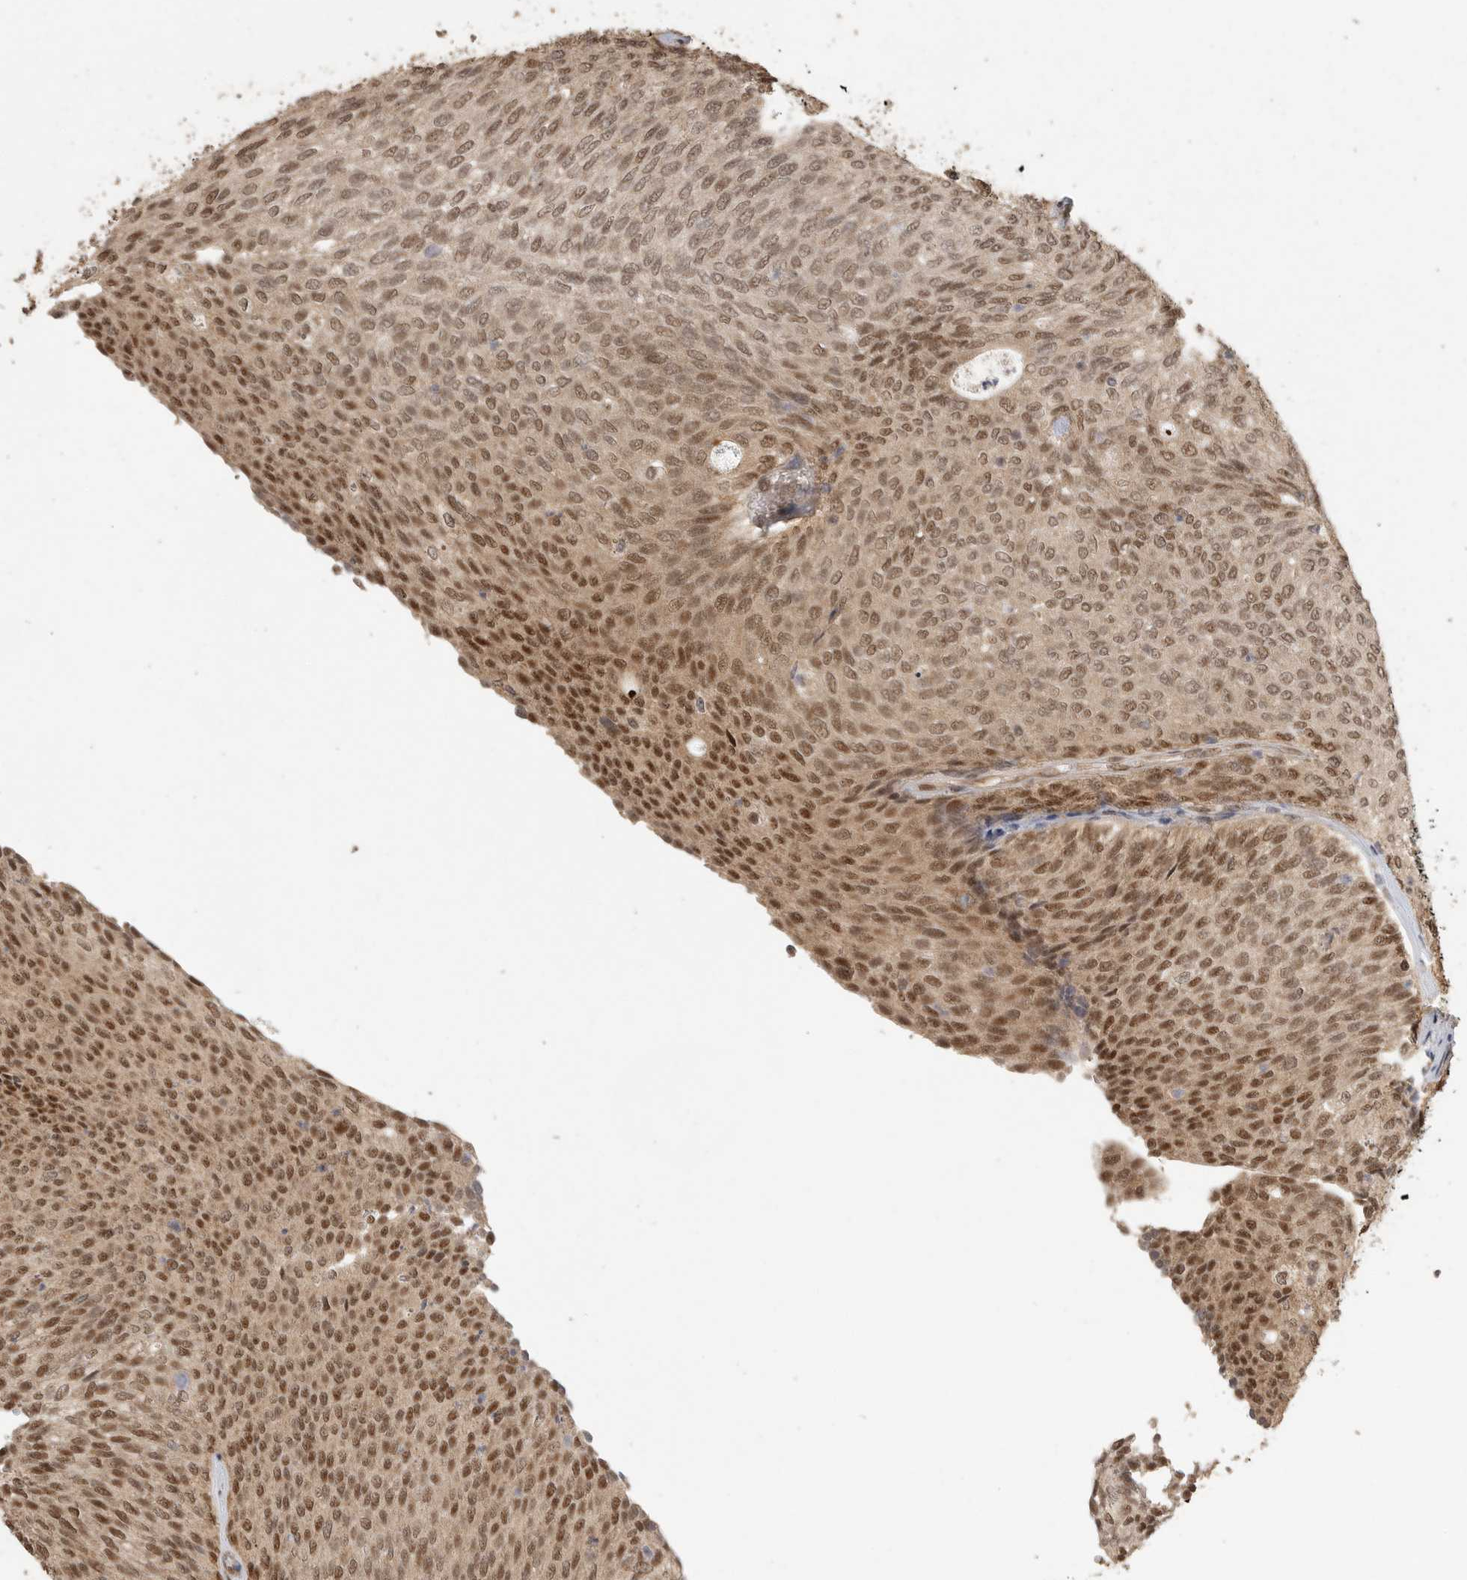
{"staining": {"intensity": "strong", "quantity": ">75%", "location": "cytoplasmic/membranous,nuclear"}, "tissue": "urothelial cancer", "cell_type": "Tumor cells", "image_type": "cancer", "snomed": [{"axis": "morphology", "description": "Urothelial carcinoma, Low grade"}, {"axis": "topography", "description": "Urinary bladder"}], "caption": "Low-grade urothelial carcinoma stained with a protein marker shows strong staining in tumor cells.", "gene": "DFFA", "patient": {"sex": "female", "age": 79}}